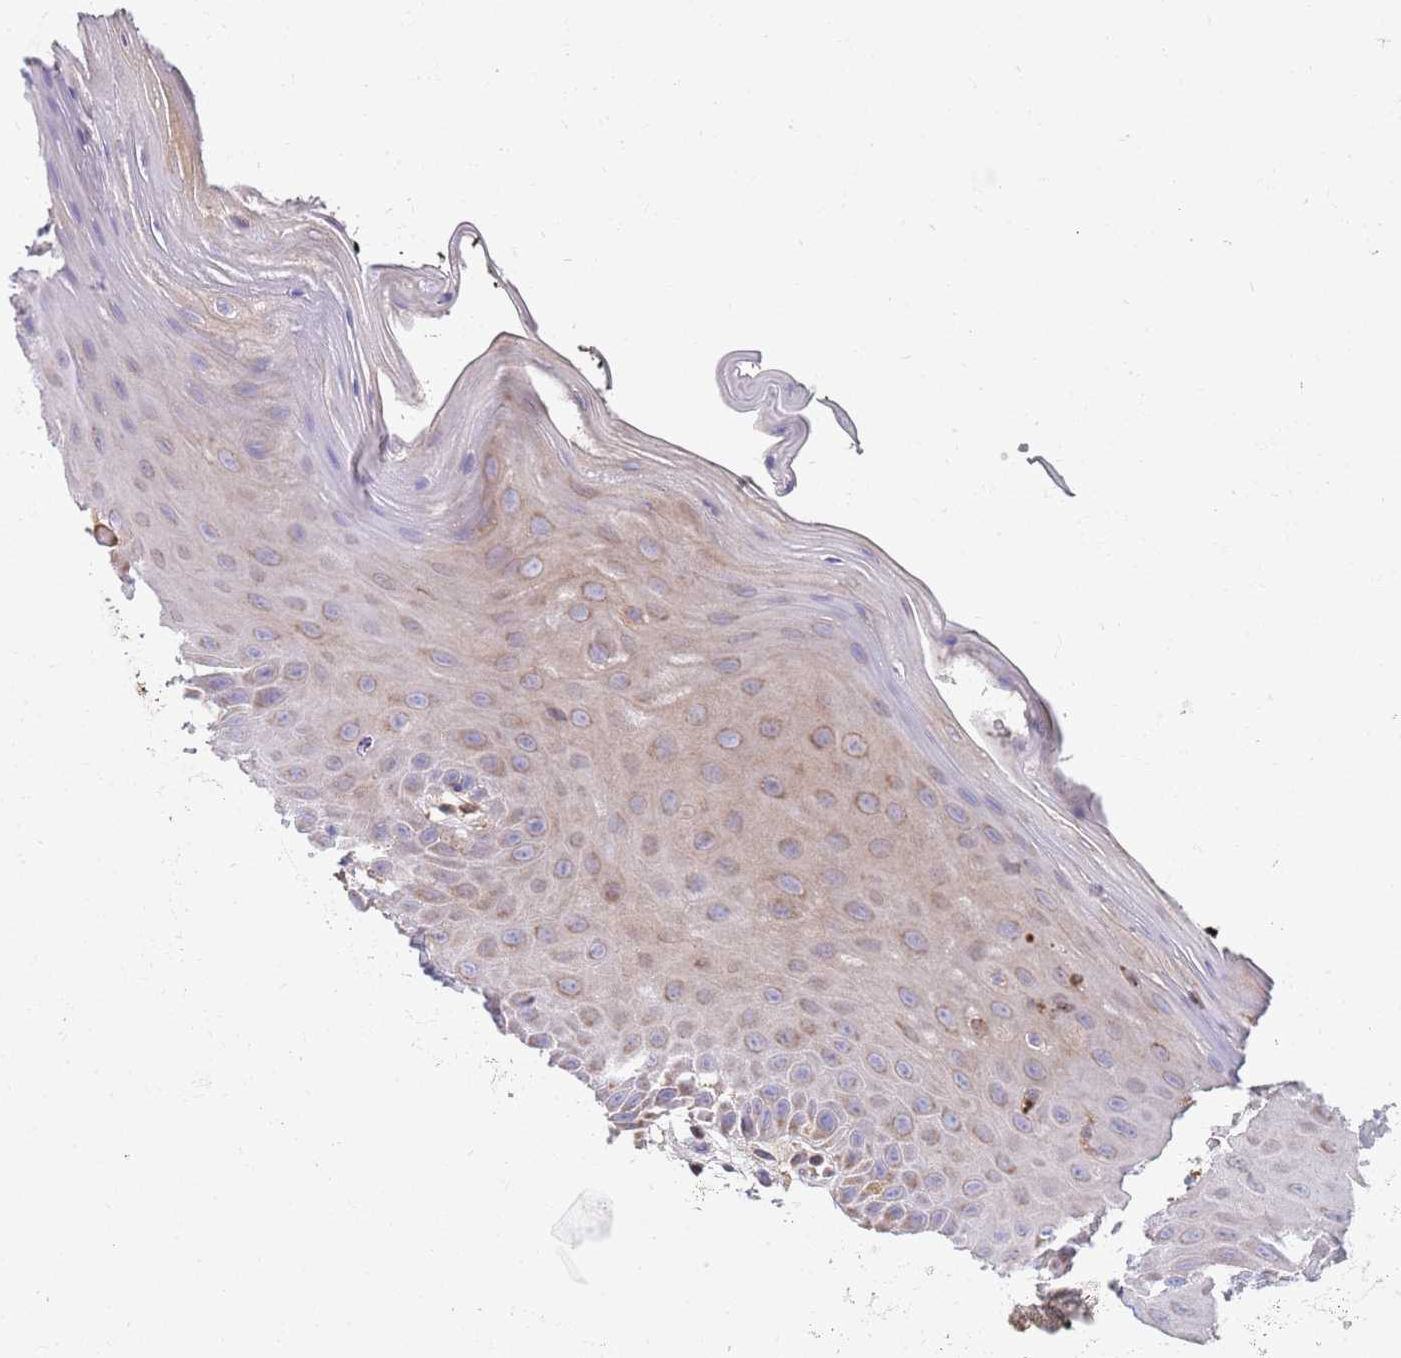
{"staining": {"intensity": "weak", "quantity": "25%-75%", "location": "cytoplasmic/membranous"}, "tissue": "oral mucosa", "cell_type": "Squamous epithelial cells", "image_type": "normal", "snomed": [{"axis": "morphology", "description": "Normal tissue, NOS"}, {"axis": "topography", "description": "Oral tissue"}, {"axis": "topography", "description": "Tounge, NOS"}], "caption": "An immunohistochemistry image of benign tissue is shown. Protein staining in brown shows weak cytoplasmic/membranous positivity in oral mucosa within squamous epithelial cells.", "gene": "DDT", "patient": {"sex": "female", "age": 59}}